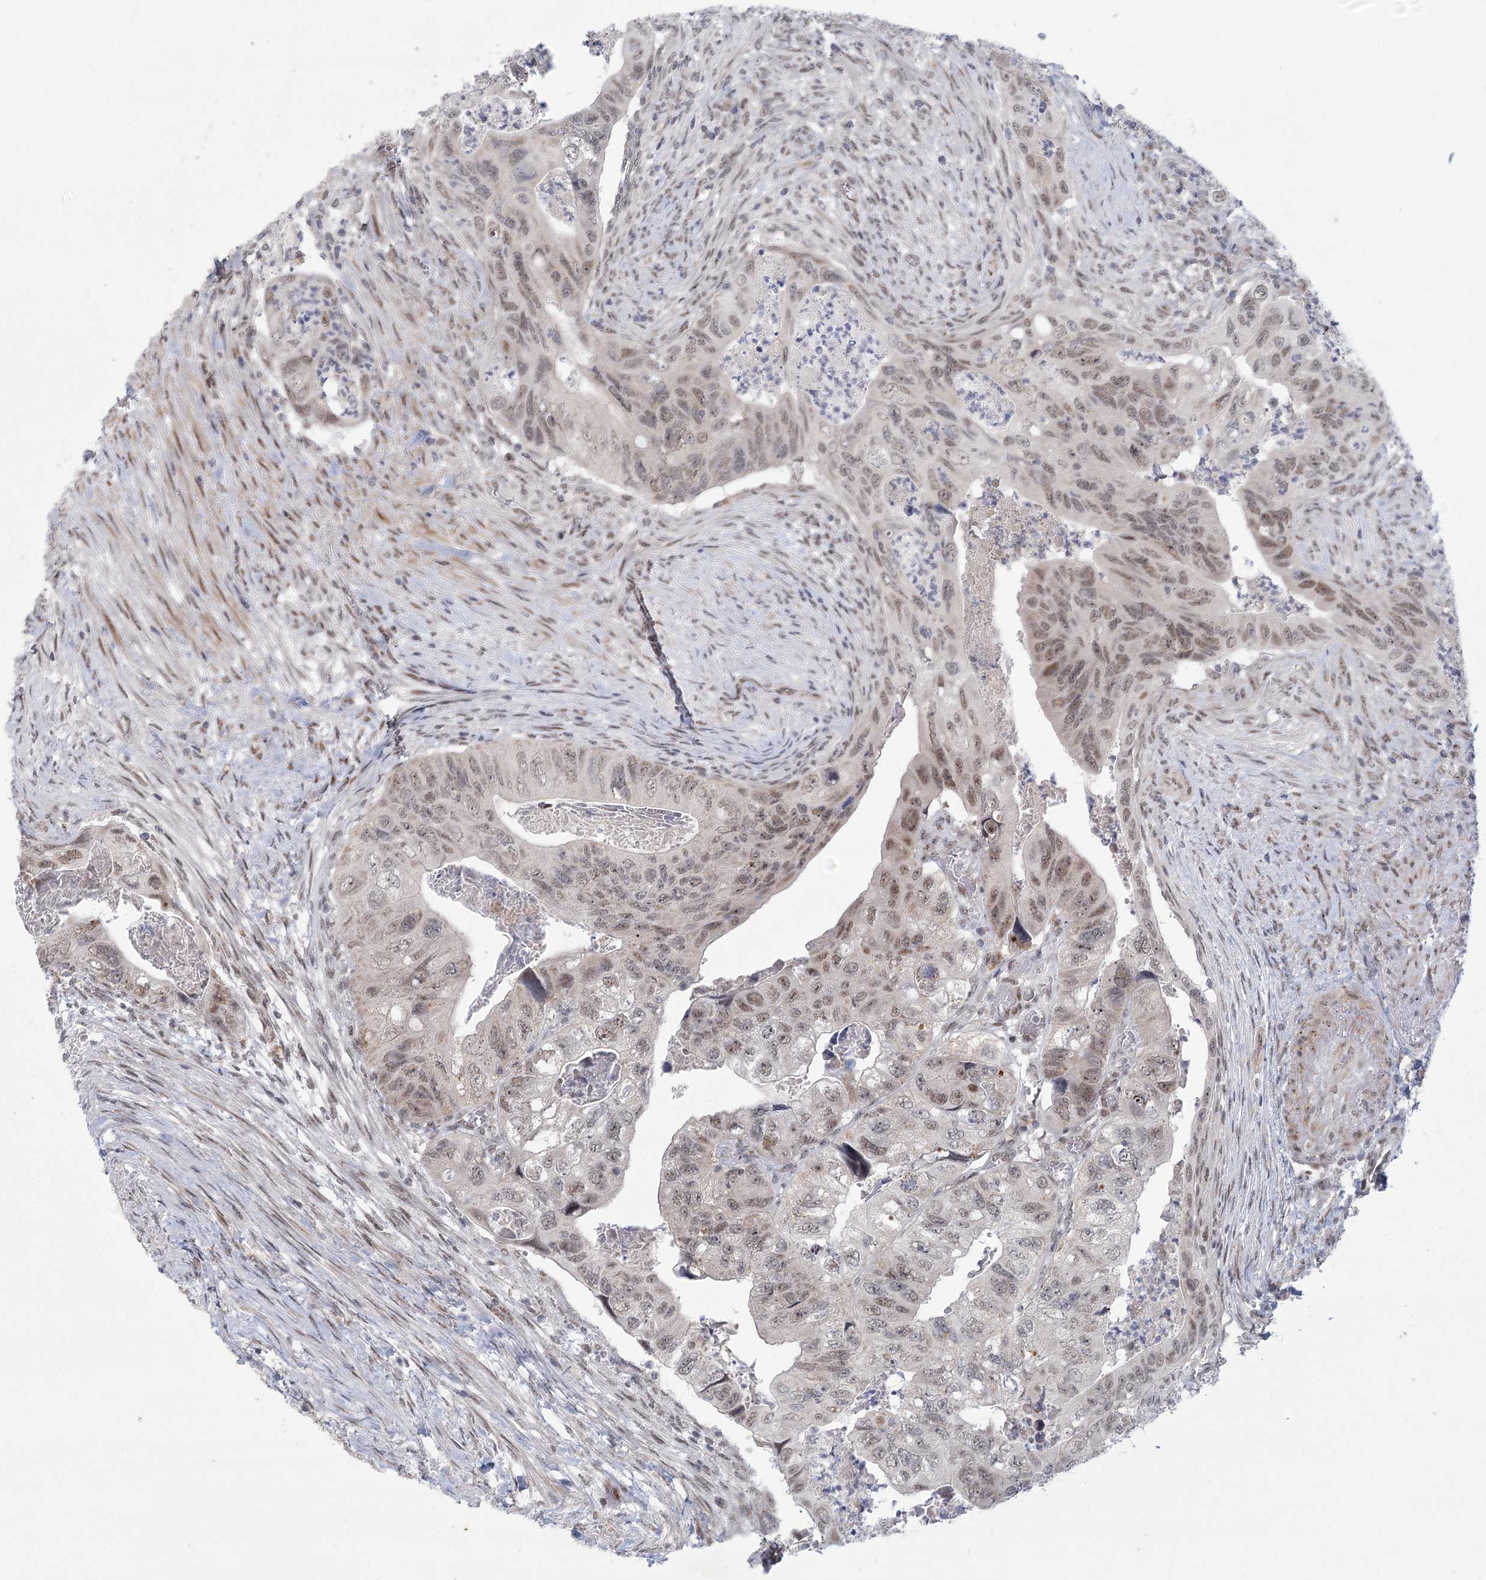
{"staining": {"intensity": "weak", "quantity": ">75%", "location": "nuclear"}, "tissue": "colorectal cancer", "cell_type": "Tumor cells", "image_type": "cancer", "snomed": [{"axis": "morphology", "description": "Adenocarcinoma, NOS"}, {"axis": "topography", "description": "Rectum"}], "caption": "High-power microscopy captured an IHC image of colorectal cancer (adenocarcinoma), revealing weak nuclear expression in about >75% of tumor cells.", "gene": "CIB4", "patient": {"sex": "male", "age": 63}}